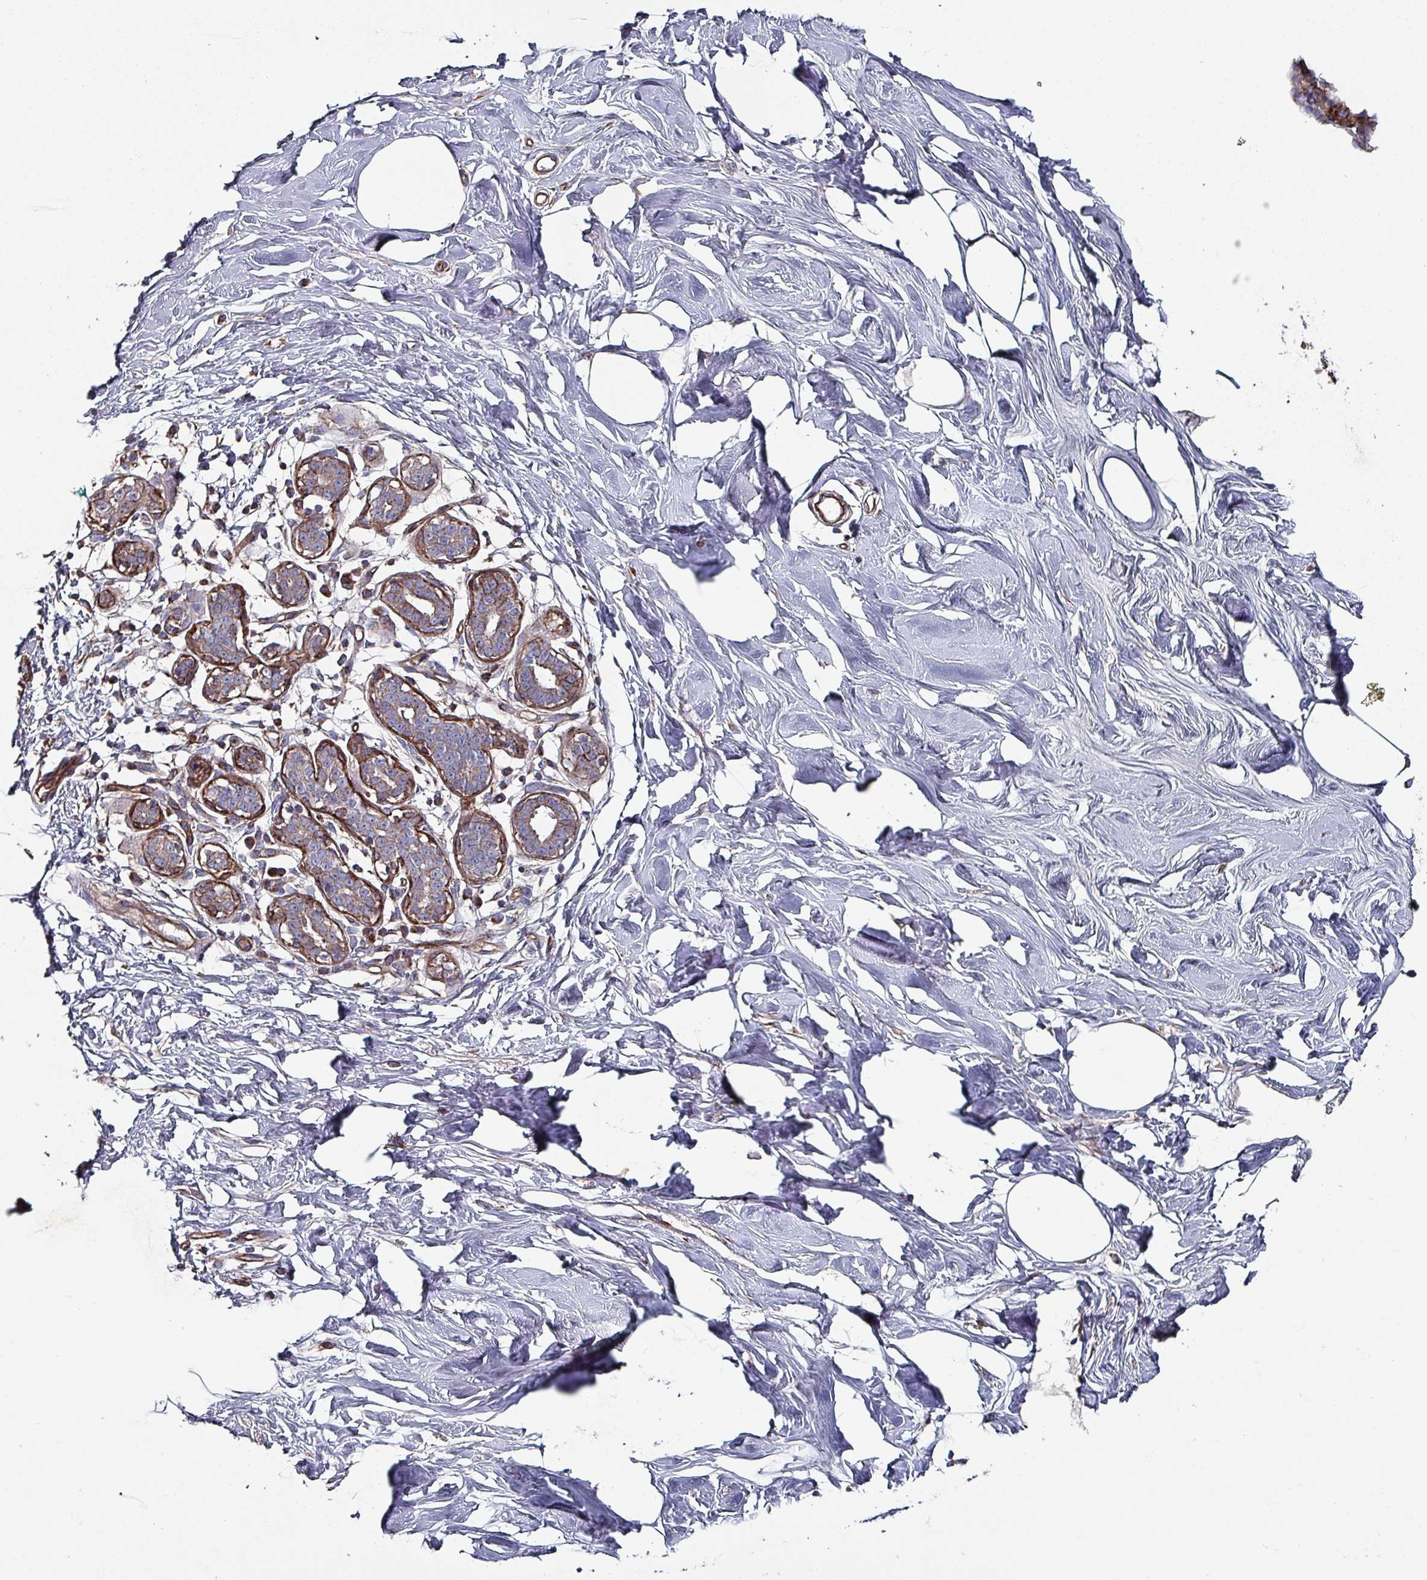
{"staining": {"intensity": "negative", "quantity": "none", "location": "none"}, "tissue": "breast", "cell_type": "Adipocytes", "image_type": "normal", "snomed": [{"axis": "morphology", "description": "Normal tissue, NOS"}, {"axis": "topography", "description": "Breast"}], "caption": "Immunohistochemistry photomicrograph of normal breast: human breast stained with DAB (3,3'-diaminobenzidine) reveals no significant protein staining in adipocytes. The staining is performed using DAB (3,3'-diaminobenzidine) brown chromogen with nuclei counter-stained in using hematoxylin.", "gene": "ANO10", "patient": {"sex": "female", "age": 27}}